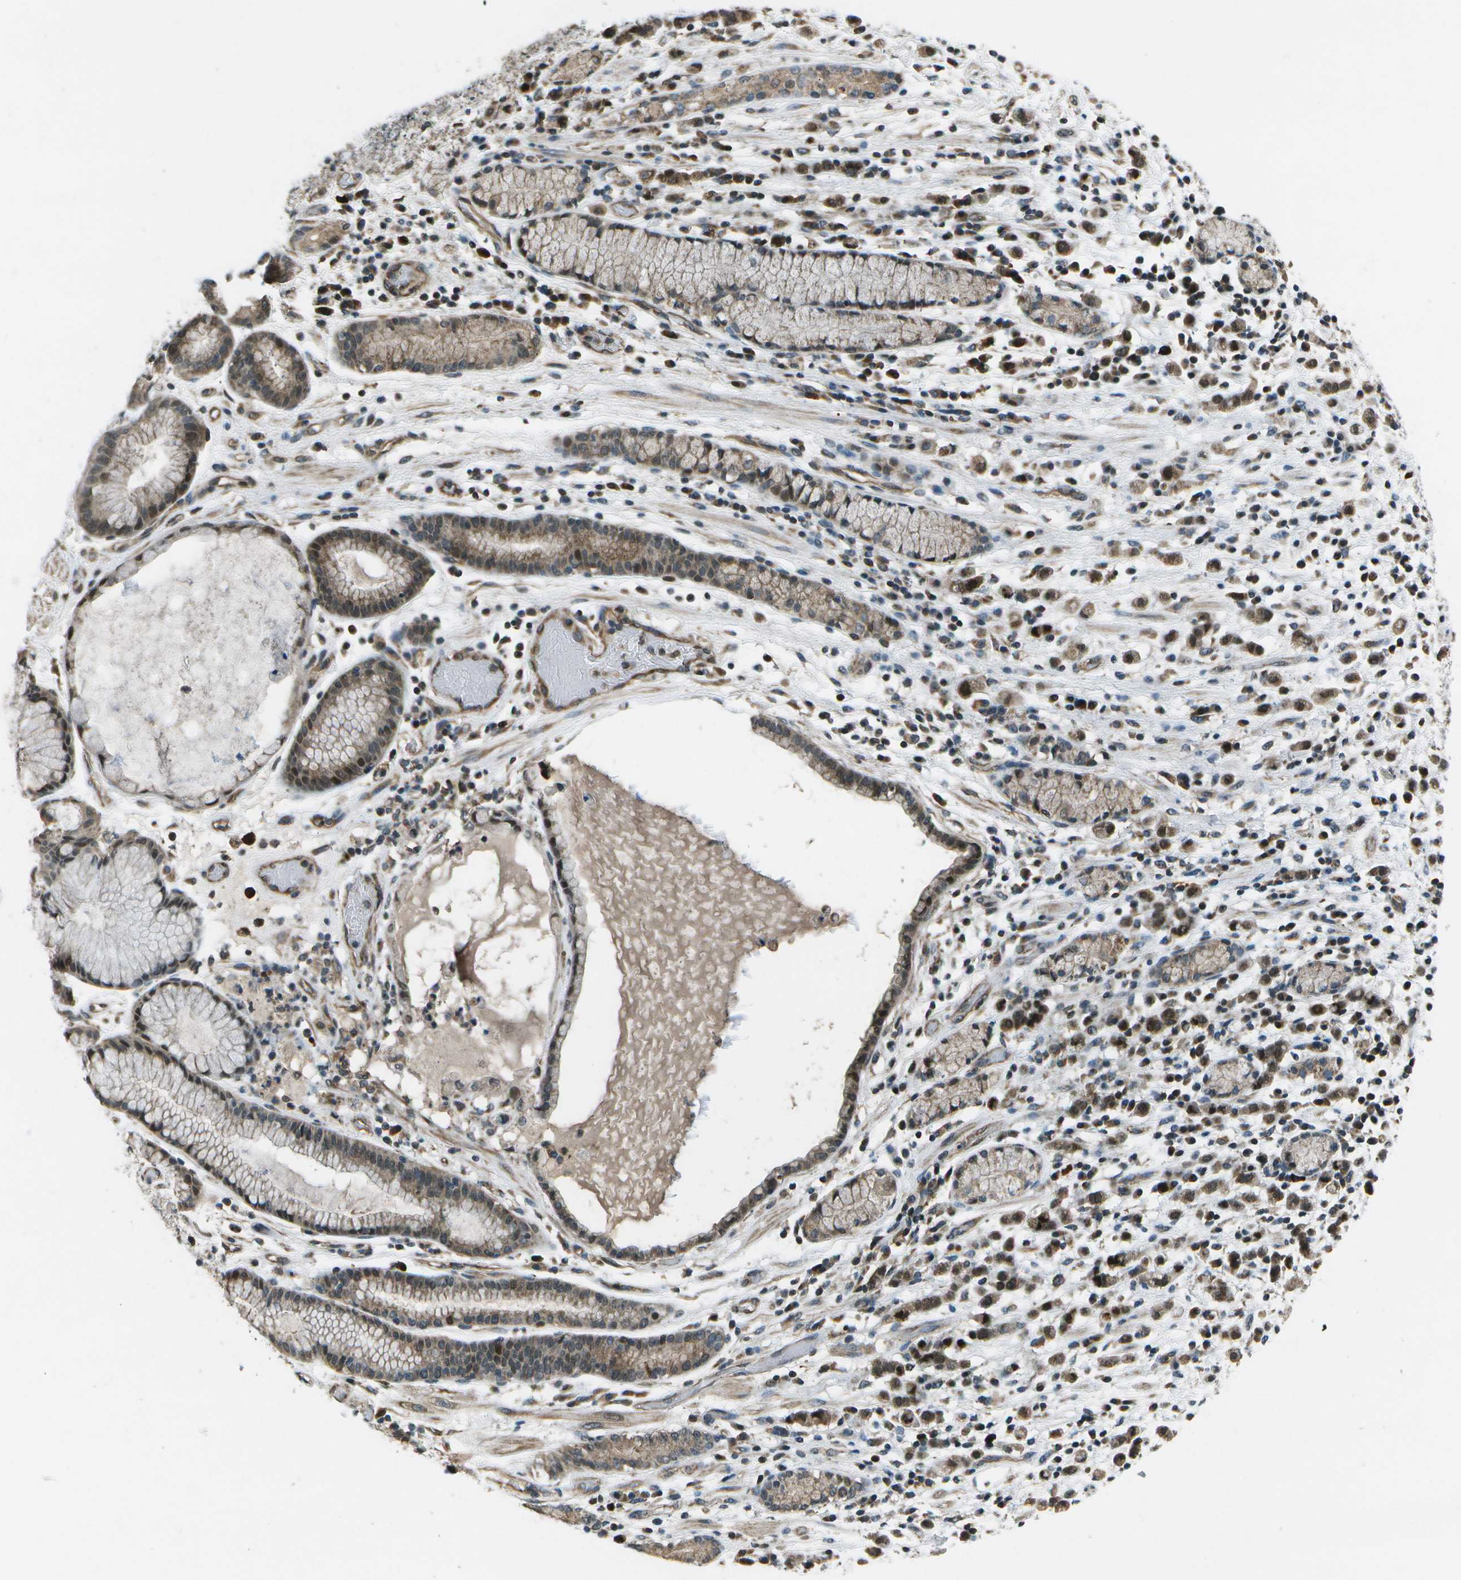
{"staining": {"intensity": "strong", "quantity": ">75%", "location": "cytoplasmic/membranous,nuclear"}, "tissue": "stomach cancer", "cell_type": "Tumor cells", "image_type": "cancer", "snomed": [{"axis": "morphology", "description": "Adenocarcinoma, NOS"}, {"axis": "topography", "description": "Stomach, lower"}], "caption": "A photomicrograph of adenocarcinoma (stomach) stained for a protein shows strong cytoplasmic/membranous and nuclear brown staining in tumor cells.", "gene": "EIF2AK1", "patient": {"sex": "male", "age": 88}}